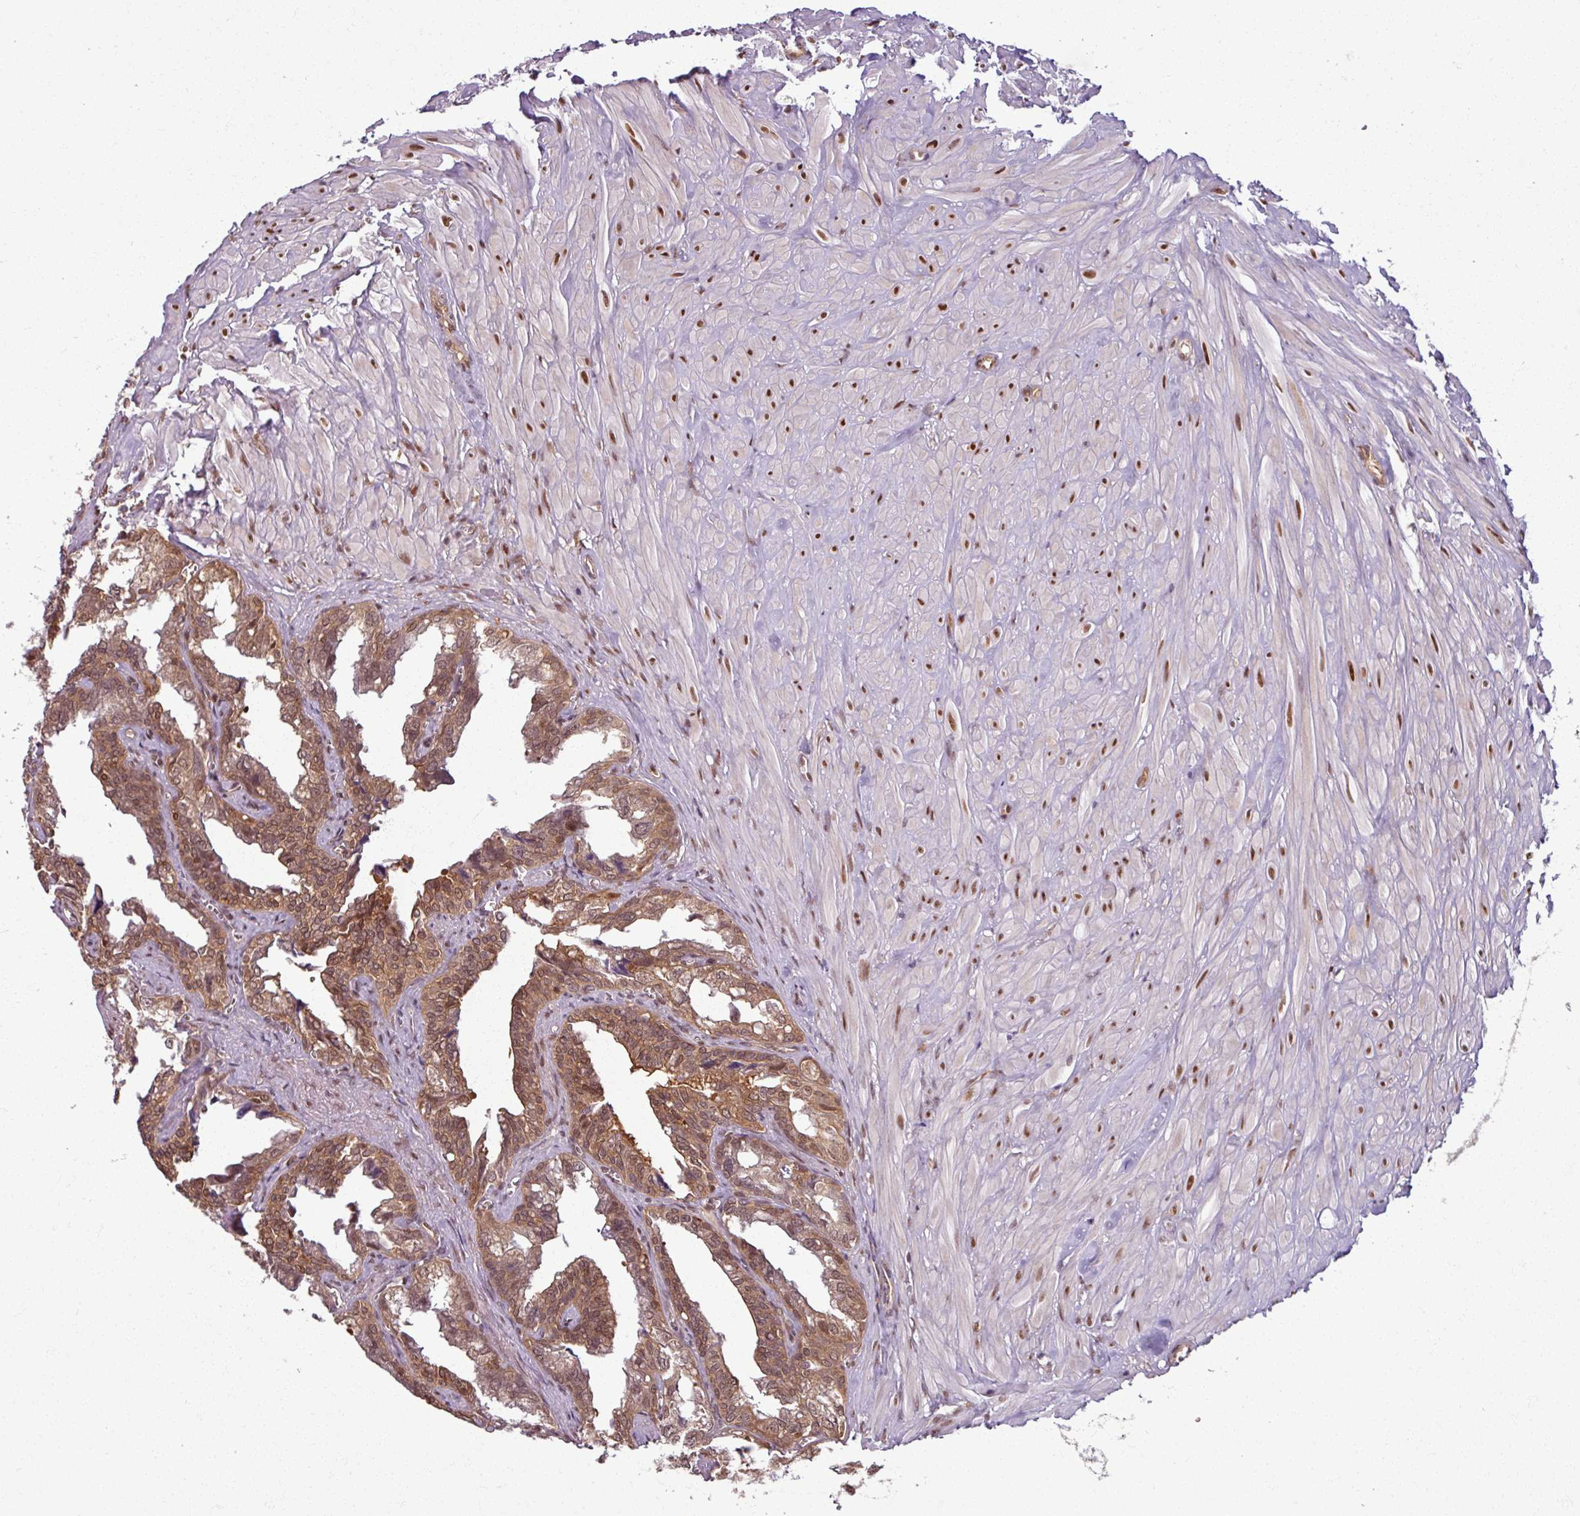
{"staining": {"intensity": "moderate", "quantity": ">75%", "location": "cytoplasmic/membranous,nuclear"}, "tissue": "seminal vesicle", "cell_type": "Glandular cells", "image_type": "normal", "snomed": [{"axis": "morphology", "description": "Normal tissue, NOS"}, {"axis": "topography", "description": "Seminal veicle"}], "caption": "Immunohistochemistry (IHC) (DAB) staining of benign seminal vesicle demonstrates moderate cytoplasmic/membranous,nuclear protein expression in about >75% of glandular cells. (DAB IHC, brown staining for protein, blue staining for nuclei).", "gene": "KCTD11", "patient": {"sex": "male", "age": 67}}